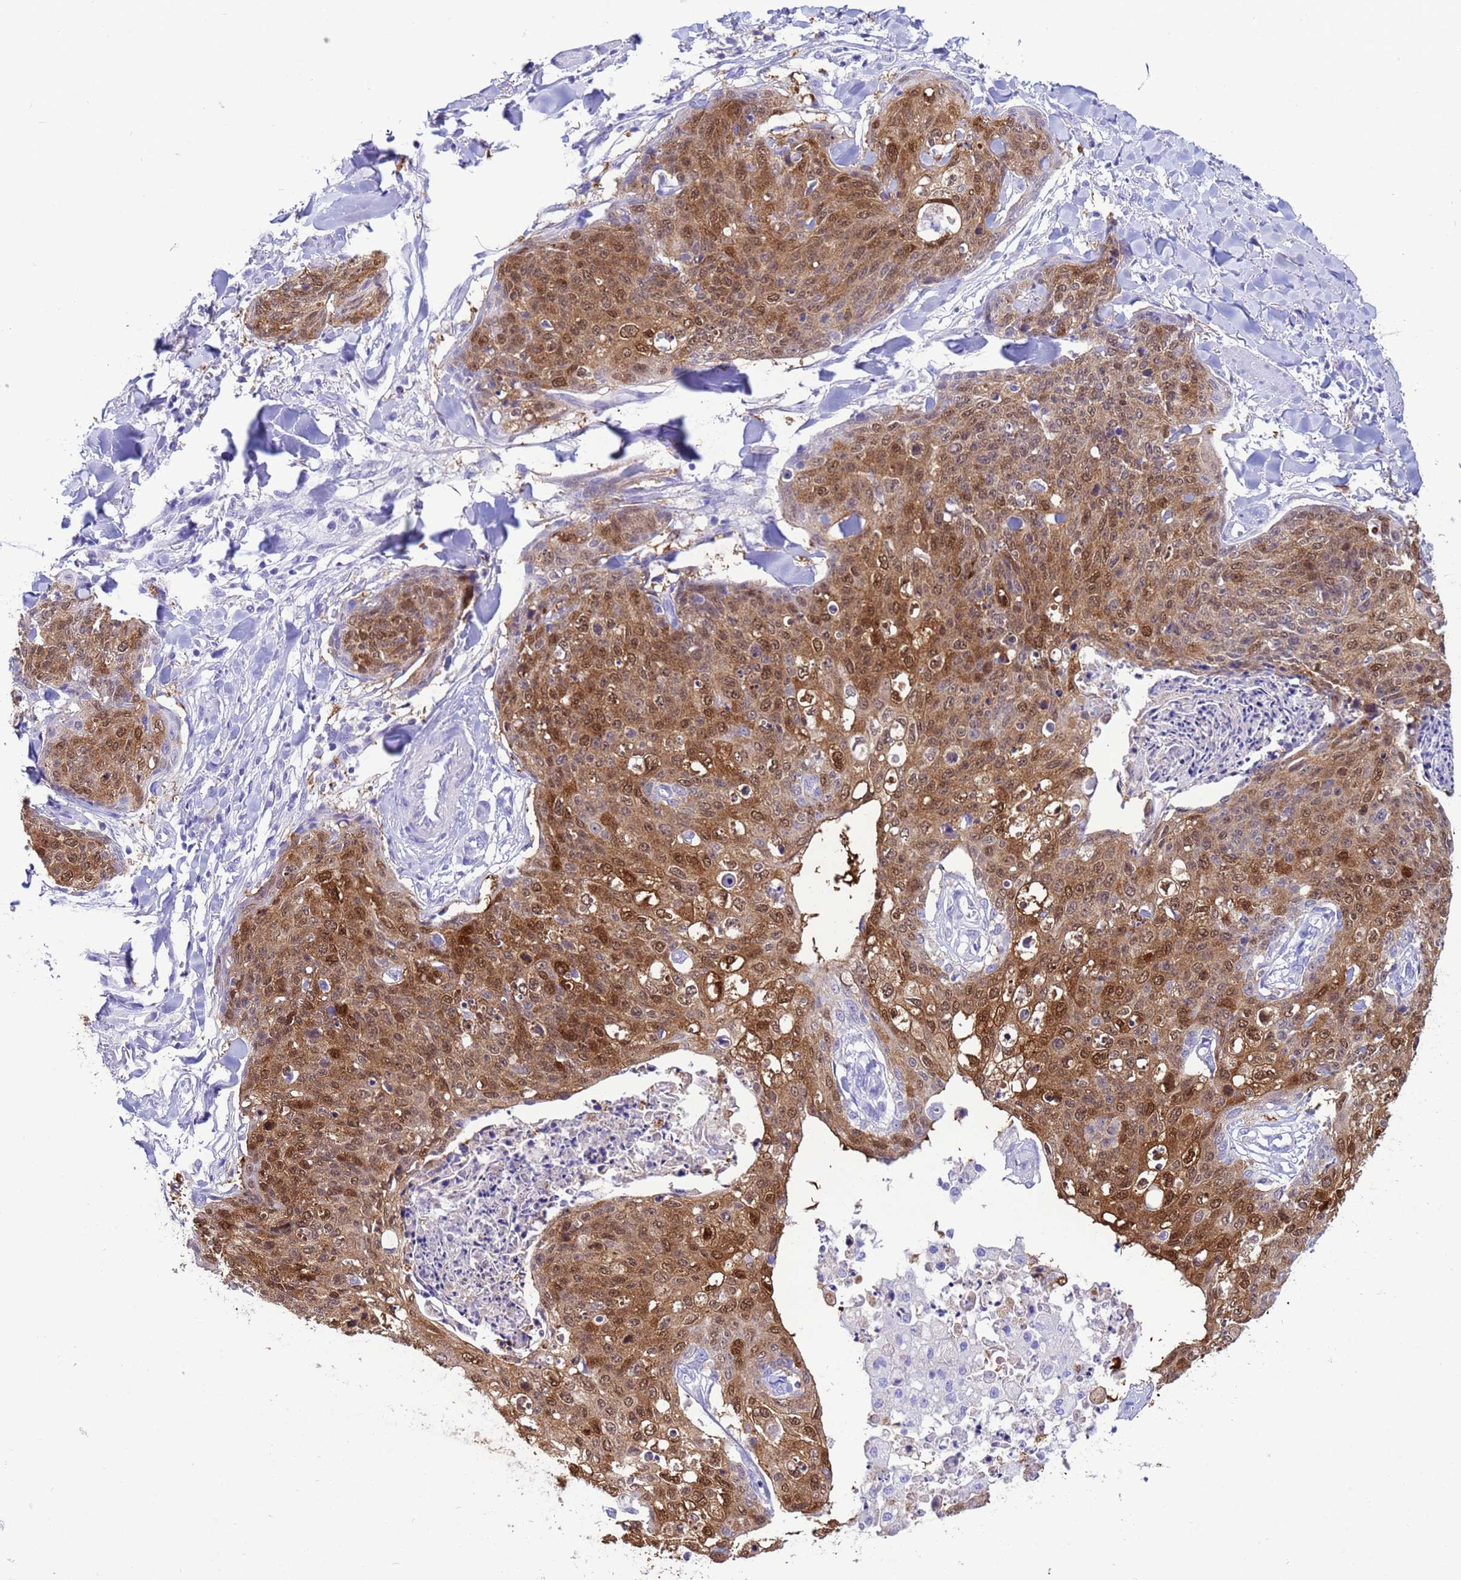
{"staining": {"intensity": "moderate", "quantity": ">75%", "location": "cytoplasmic/membranous,nuclear"}, "tissue": "skin cancer", "cell_type": "Tumor cells", "image_type": "cancer", "snomed": [{"axis": "morphology", "description": "Squamous cell carcinoma, NOS"}, {"axis": "topography", "description": "Skin"}, {"axis": "topography", "description": "Vulva"}], "caption": "High-power microscopy captured an immunohistochemistry (IHC) image of squamous cell carcinoma (skin), revealing moderate cytoplasmic/membranous and nuclear expression in about >75% of tumor cells.", "gene": "AKR1C2", "patient": {"sex": "female", "age": 85}}